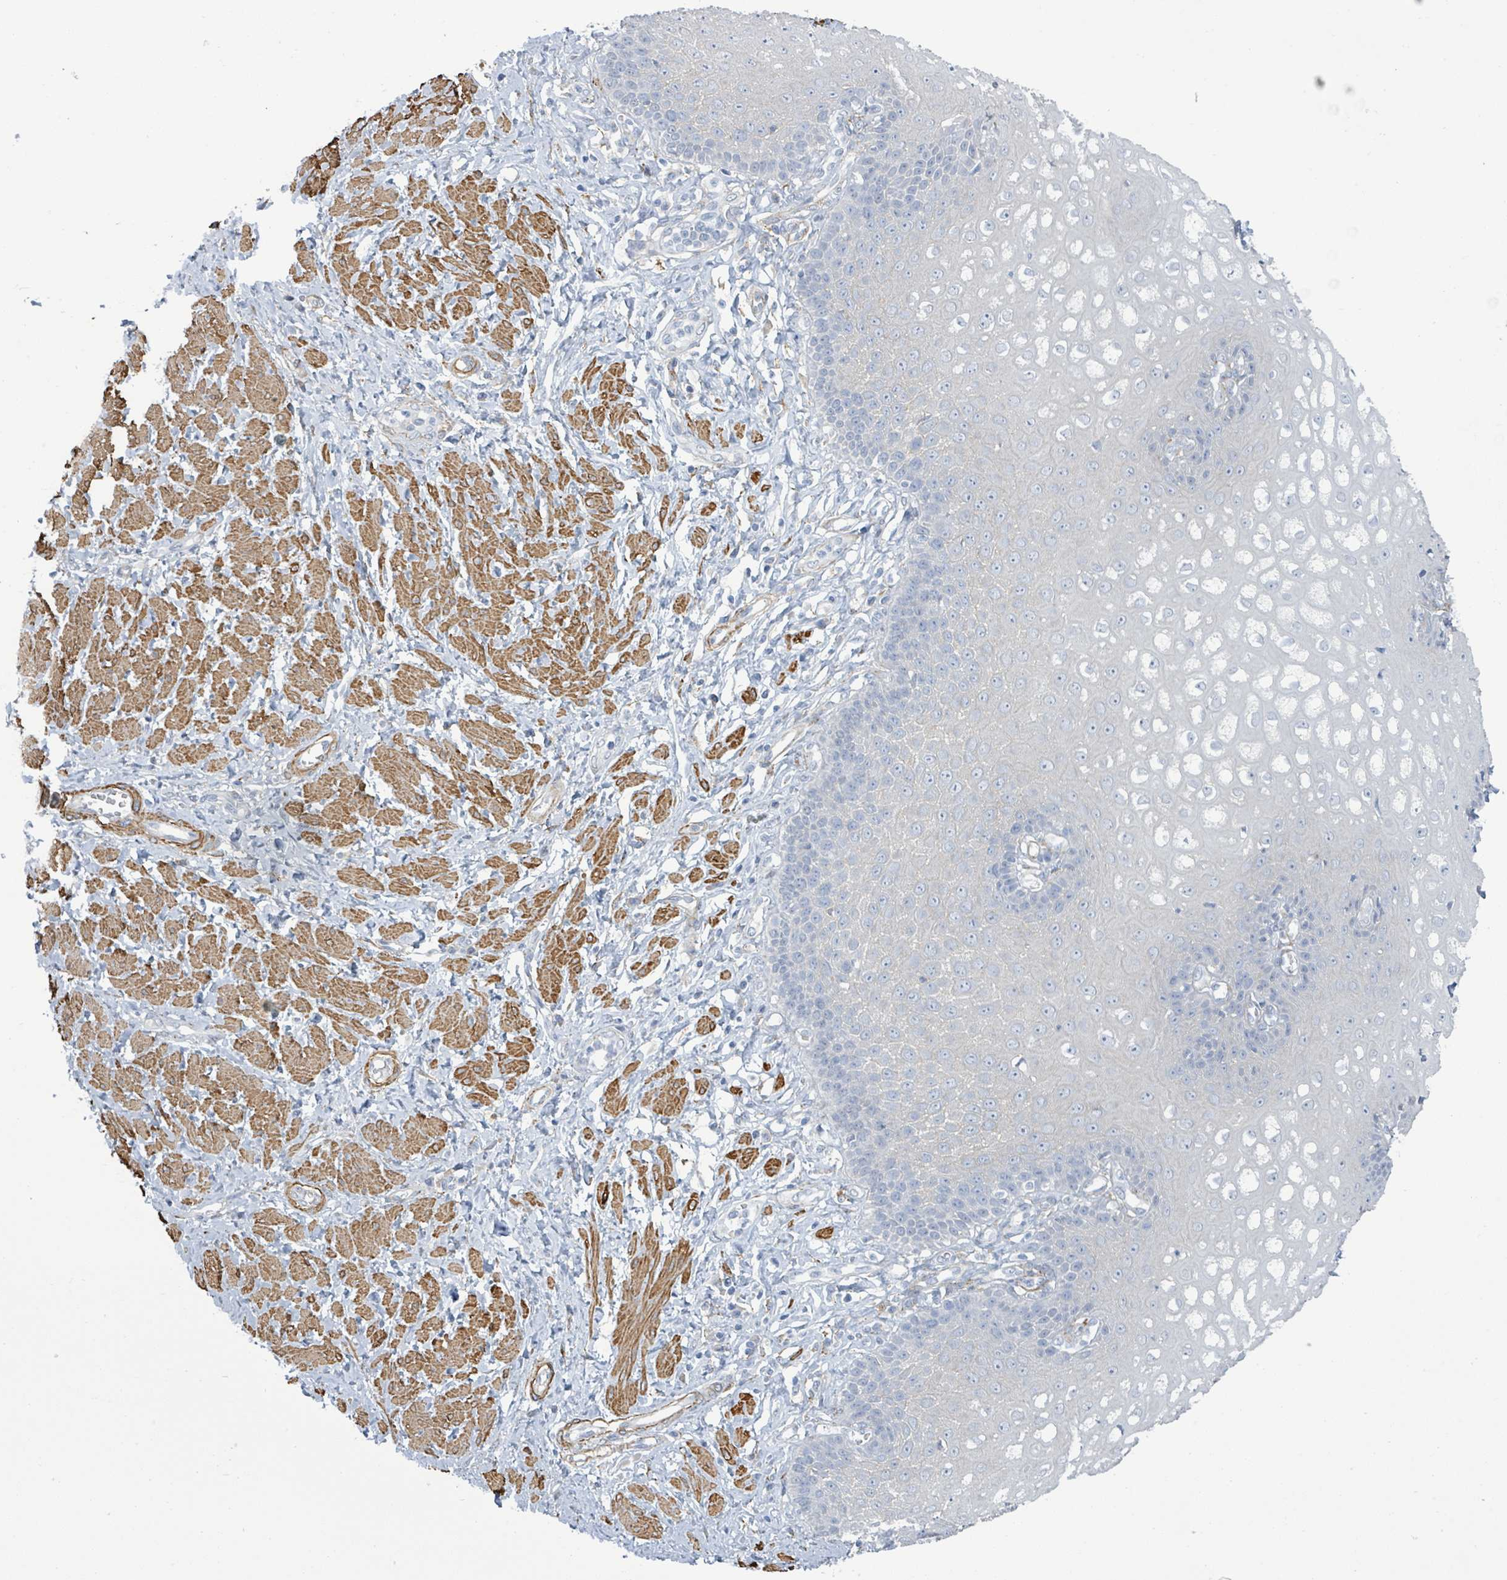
{"staining": {"intensity": "negative", "quantity": "none", "location": "none"}, "tissue": "esophagus", "cell_type": "Squamous epithelial cells", "image_type": "normal", "snomed": [{"axis": "morphology", "description": "Normal tissue, NOS"}, {"axis": "topography", "description": "Esophagus"}], "caption": "IHC of normal human esophagus exhibits no staining in squamous epithelial cells. The staining is performed using DAB brown chromogen with nuclei counter-stained in using hematoxylin.", "gene": "DMRTC1B", "patient": {"sex": "male", "age": 67}}